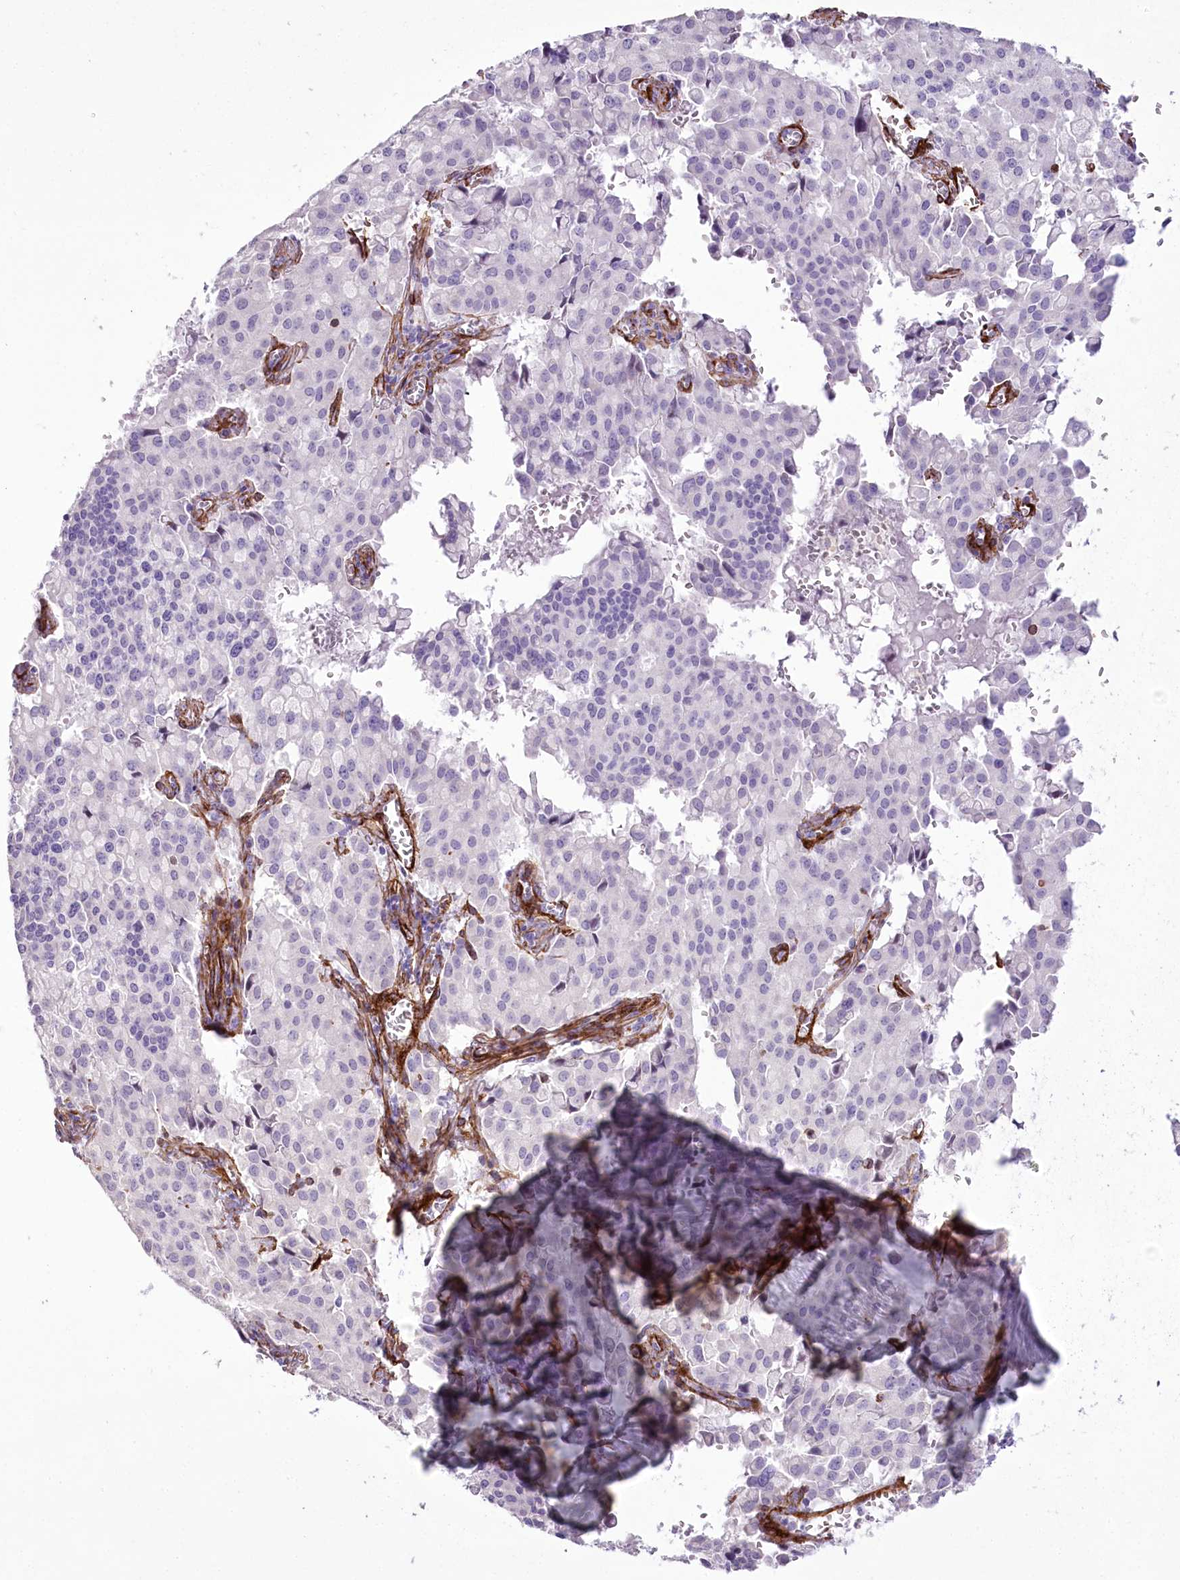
{"staining": {"intensity": "negative", "quantity": "none", "location": "none"}, "tissue": "pancreatic cancer", "cell_type": "Tumor cells", "image_type": "cancer", "snomed": [{"axis": "morphology", "description": "Adenocarcinoma, NOS"}, {"axis": "topography", "description": "Pancreas"}], "caption": "This is a histopathology image of immunohistochemistry (IHC) staining of pancreatic adenocarcinoma, which shows no expression in tumor cells.", "gene": "SYNPO2", "patient": {"sex": "male", "age": 65}}